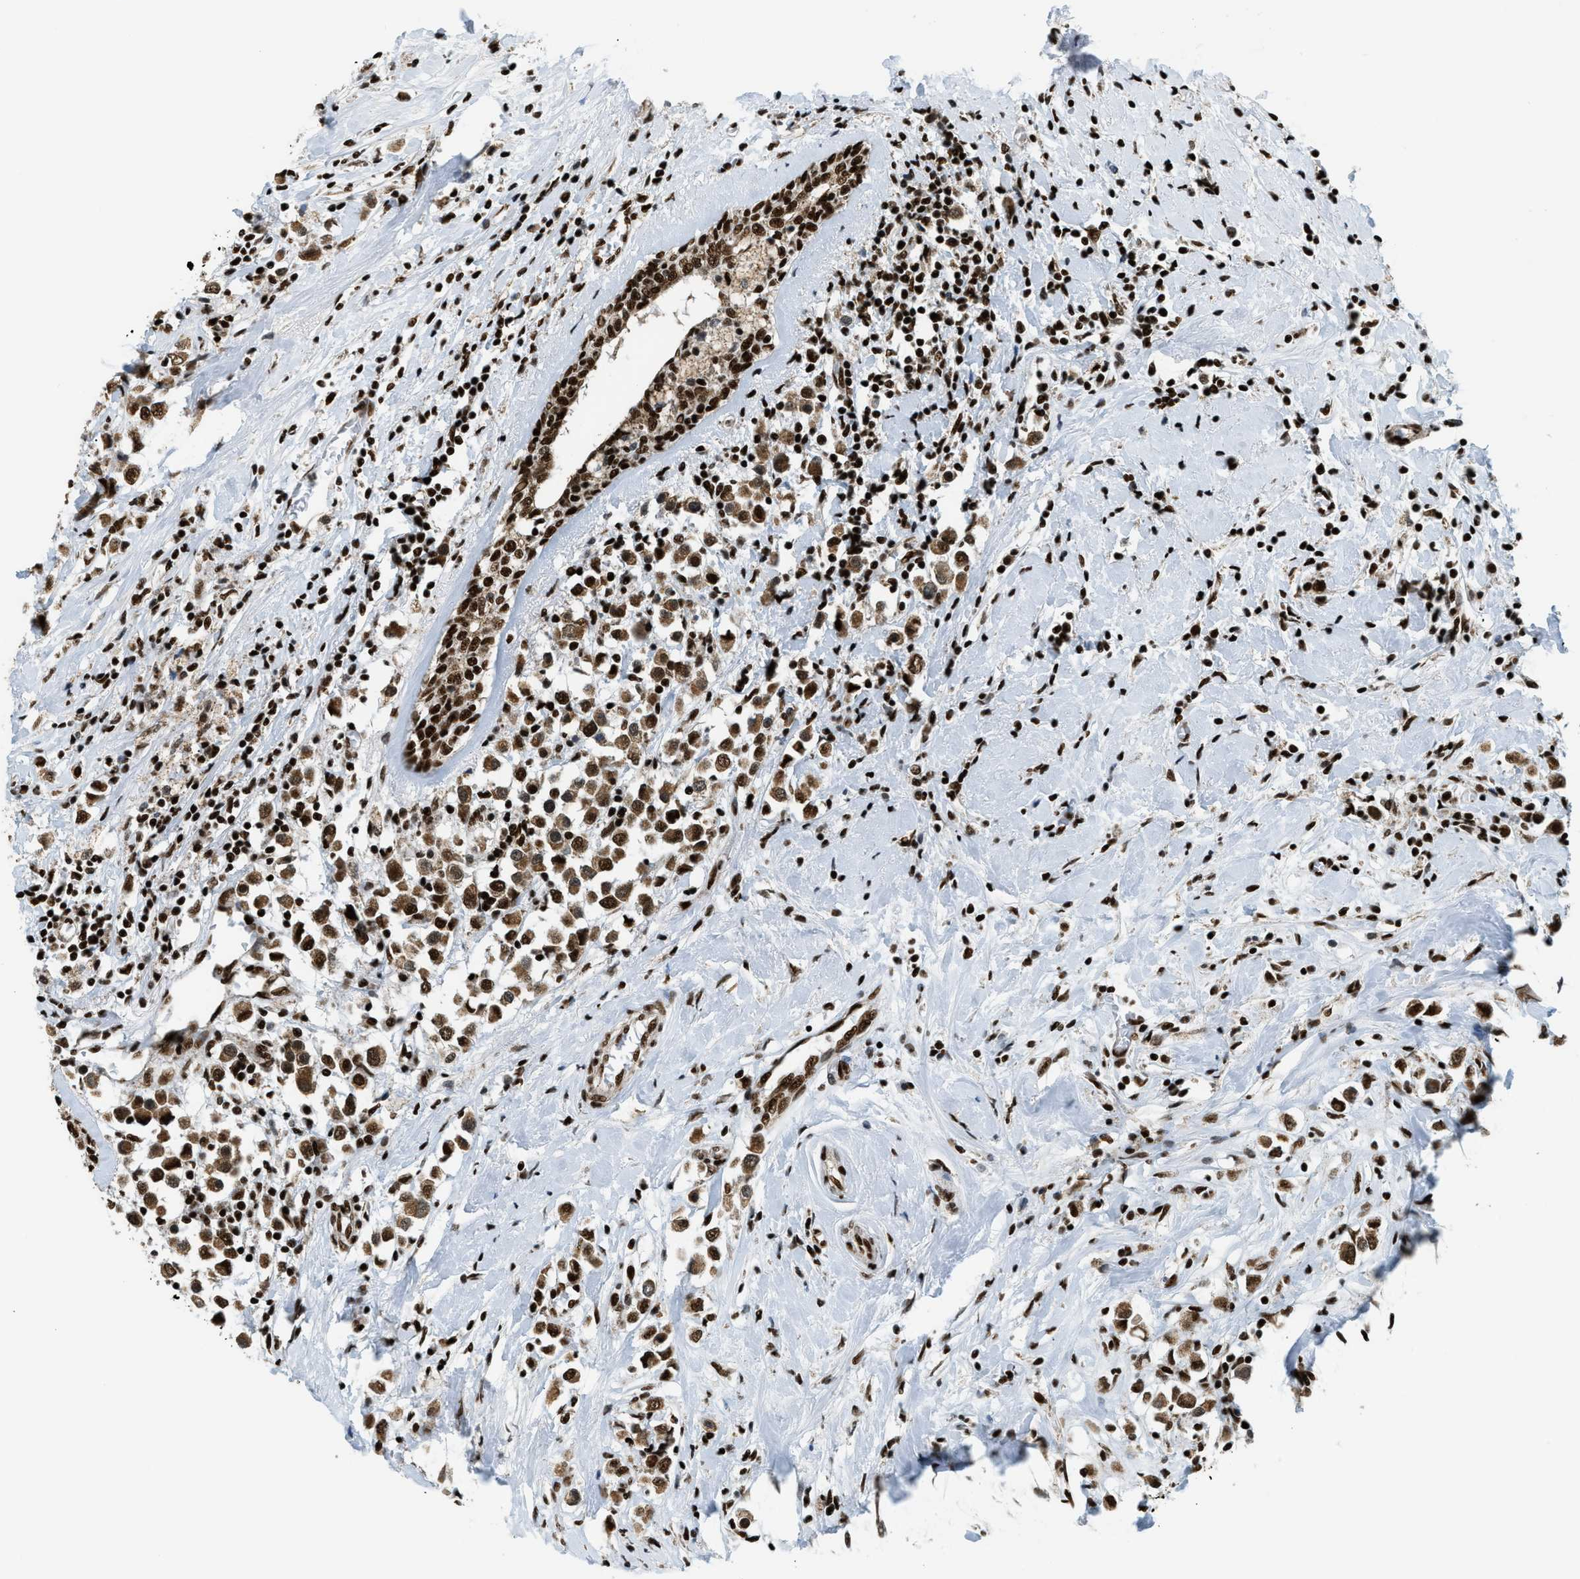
{"staining": {"intensity": "strong", "quantity": ">75%", "location": "cytoplasmic/membranous,nuclear"}, "tissue": "breast cancer", "cell_type": "Tumor cells", "image_type": "cancer", "snomed": [{"axis": "morphology", "description": "Duct carcinoma"}, {"axis": "topography", "description": "Breast"}], "caption": "High-power microscopy captured an IHC micrograph of breast cancer (invasive ductal carcinoma), revealing strong cytoplasmic/membranous and nuclear expression in about >75% of tumor cells. The protein is shown in brown color, while the nuclei are stained blue.", "gene": "GABPB1", "patient": {"sex": "female", "age": 61}}